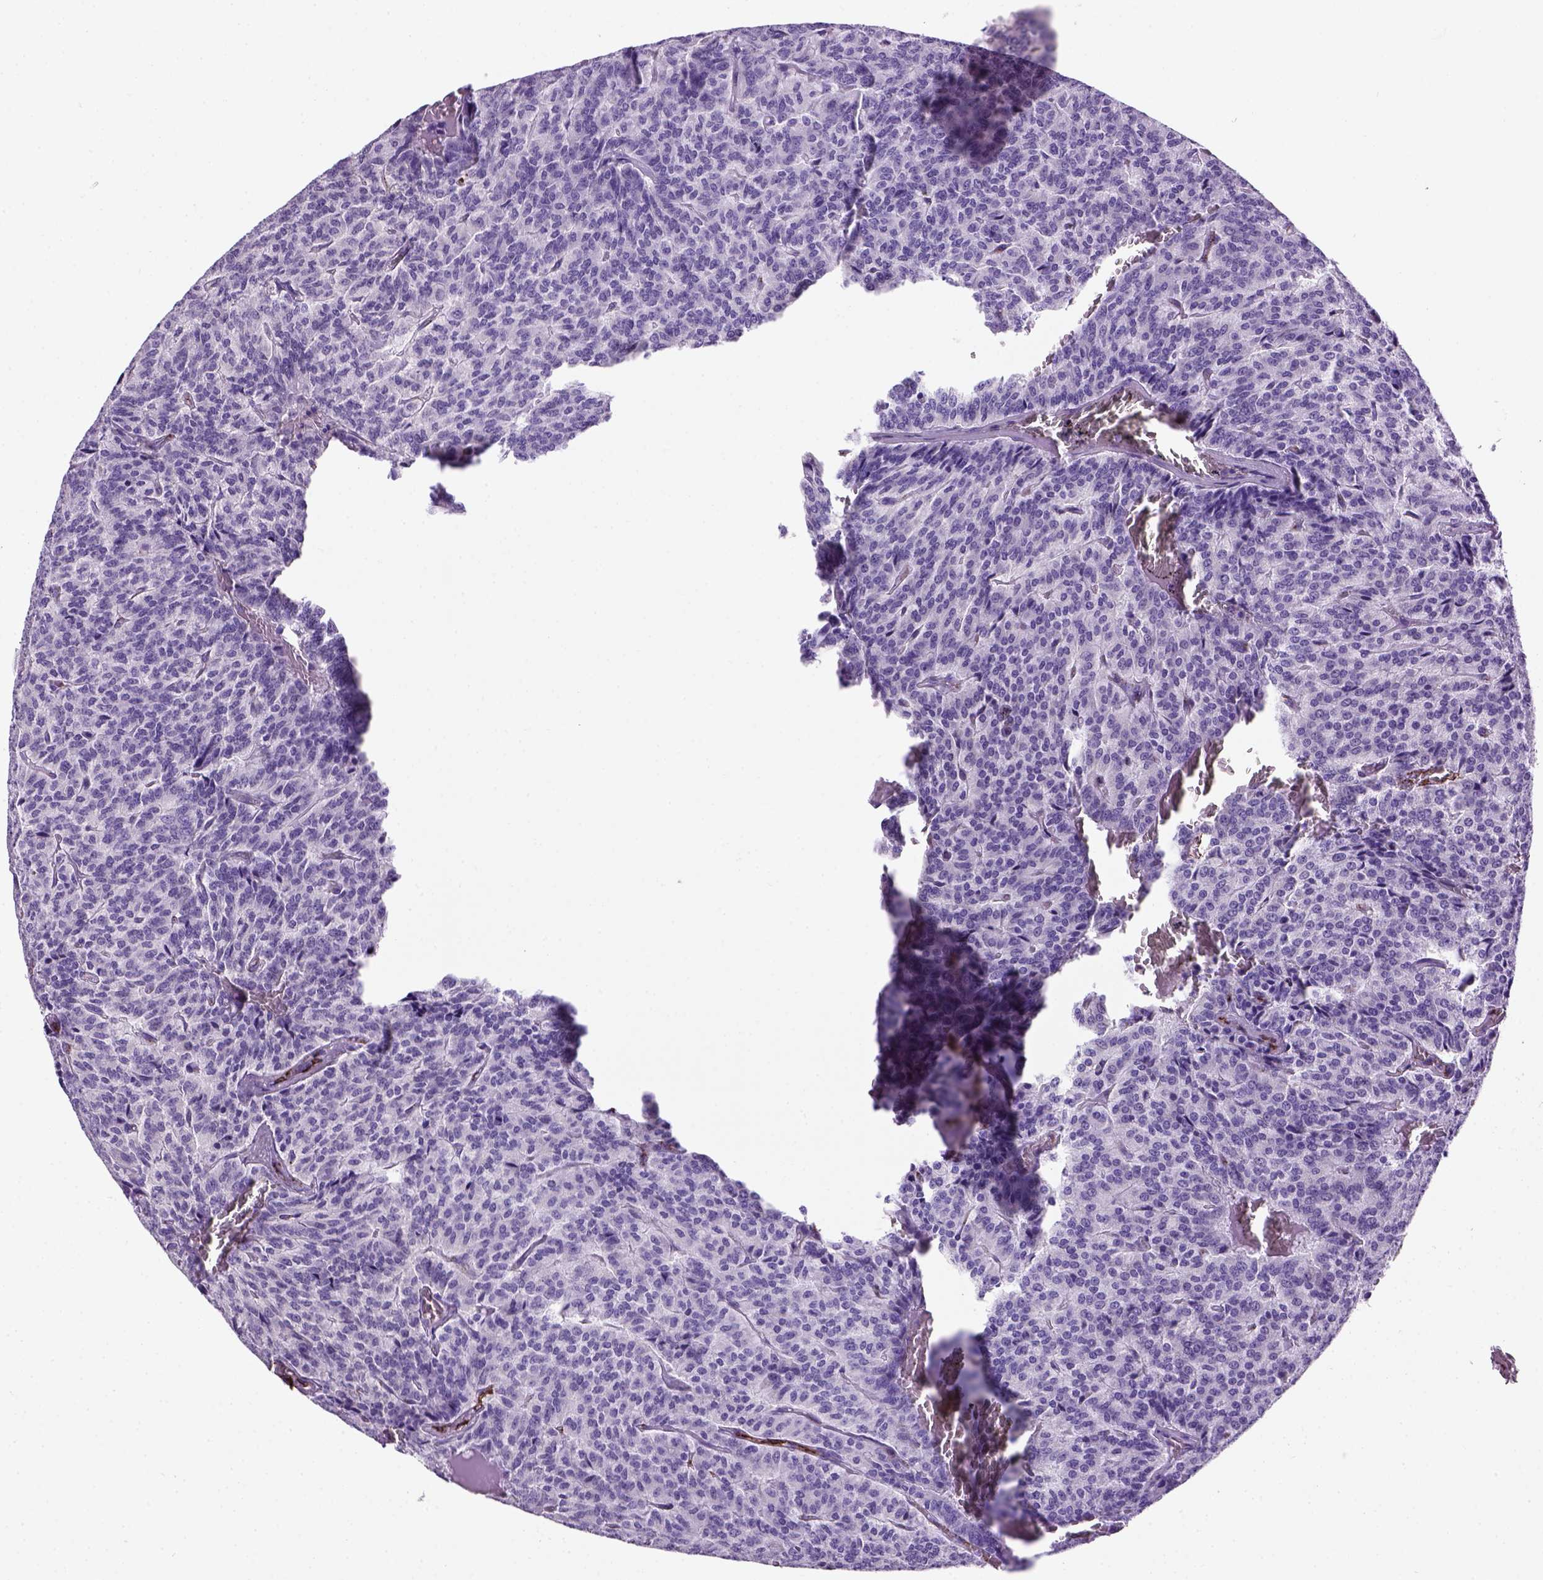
{"staining": {"intensity": "negative", "quantity": "none", "location": "none"}, "tissue": "carcinoid", "cell_type": "Tumor cells", "image_type": "cancer", "snomed": [{"axis": "morphology", "description": "Carcinoid, malignant, NOS"}, {"axis": "topography", "description": "Lung"}], "caption": "Immunohistochemistry (IHC) of carcinoid (malignant) displays no staining in tumor cells.", "gene": "VWF", "patient": {"sex": "male", "age": 70}}